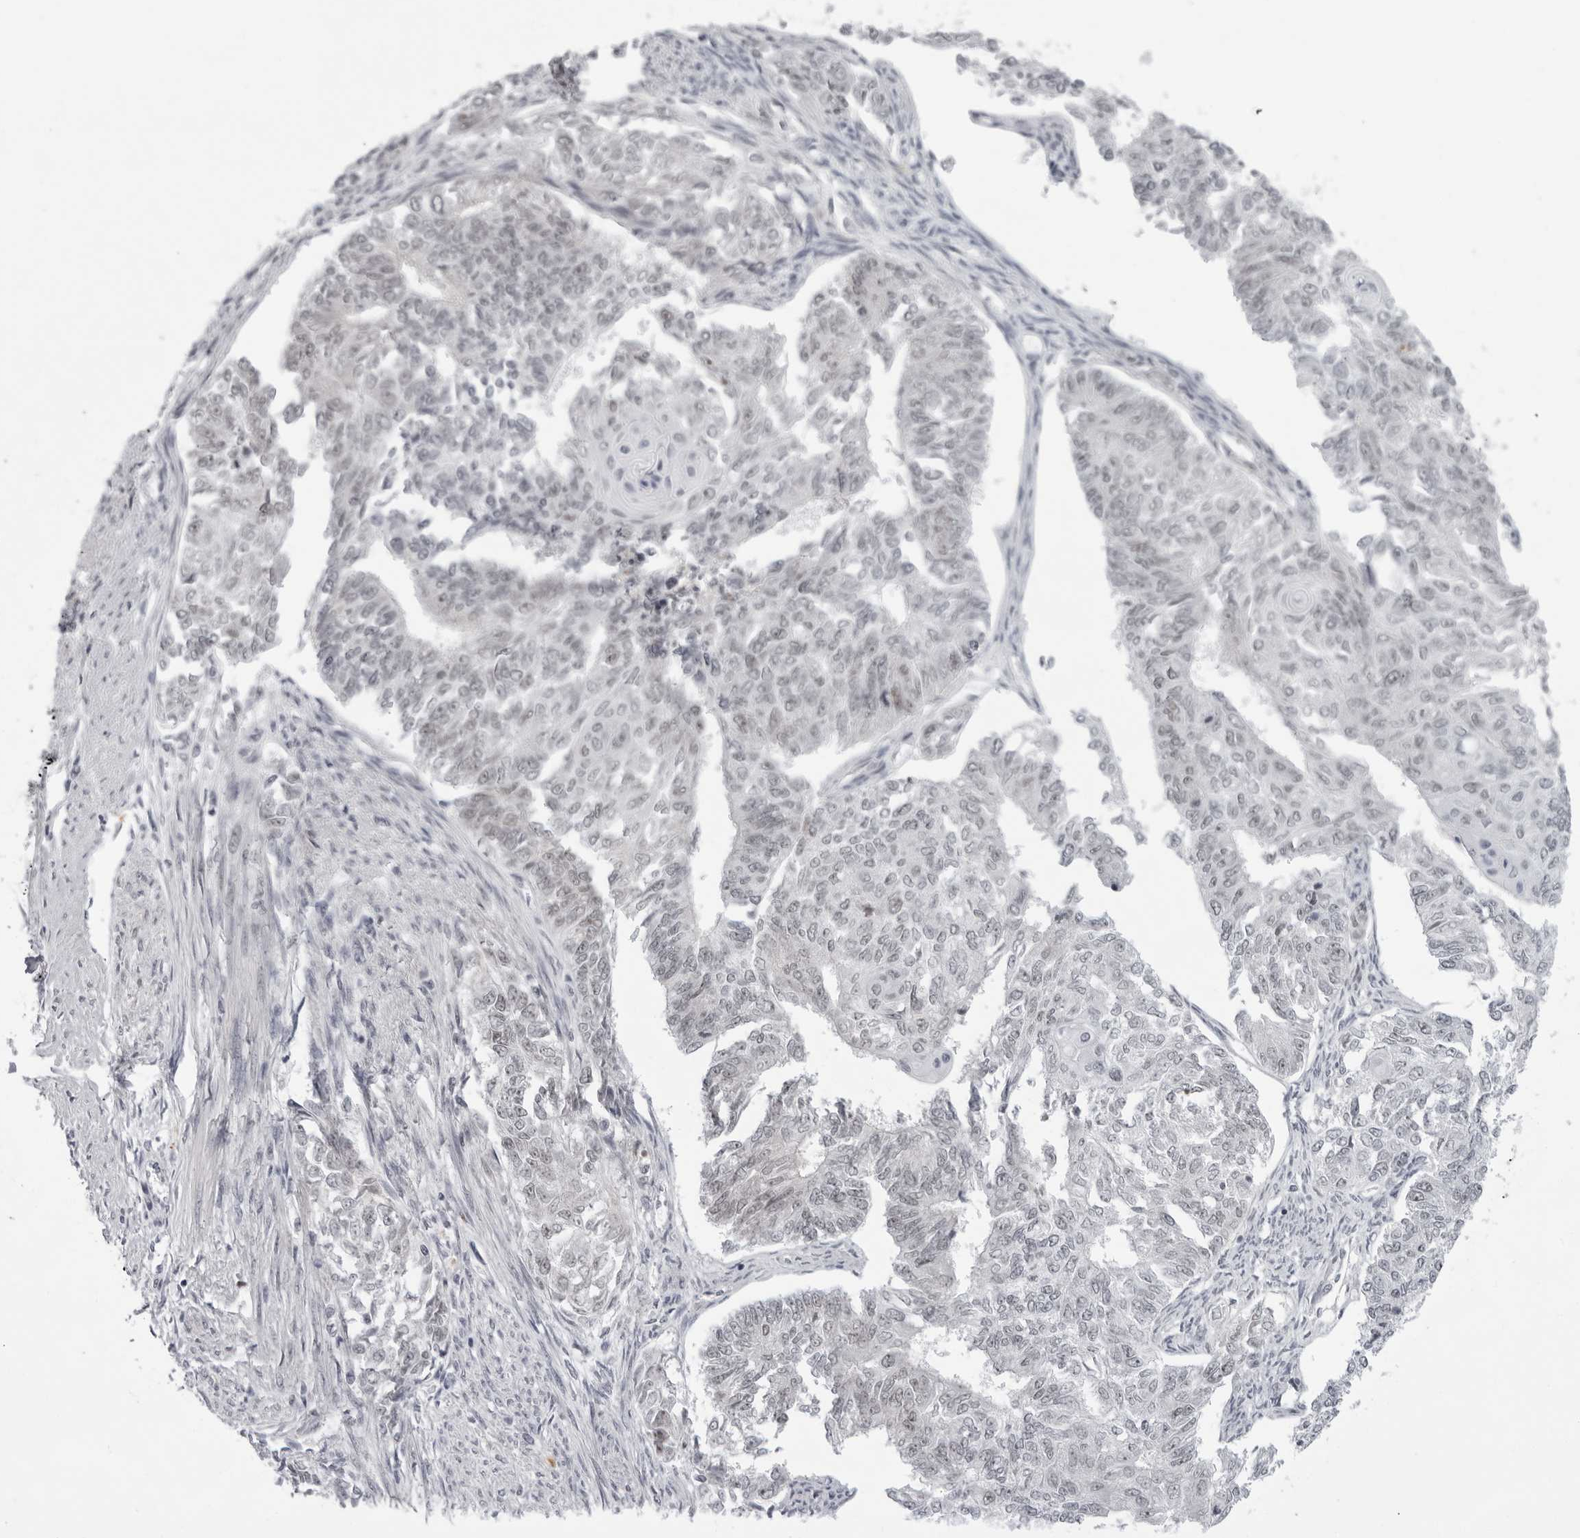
{"staining": {"intensity": "weak", "quantity": "<25%", "location": "nuclear"}, "tissue": "endometrial cancer", "cell_type": "Tumor cells", "image_type": "cancer", "snomed": [{"axis": "morphology", "description": "Adenocarcinoma, NOS"}, {"axis": "topography", "description": "Endometrium"}], "caption": "Tumor cells show no significant protein expression in endometrial cancer.", "gene": "EXOSC10", "patient": {"sex": "female", "age": 32}}